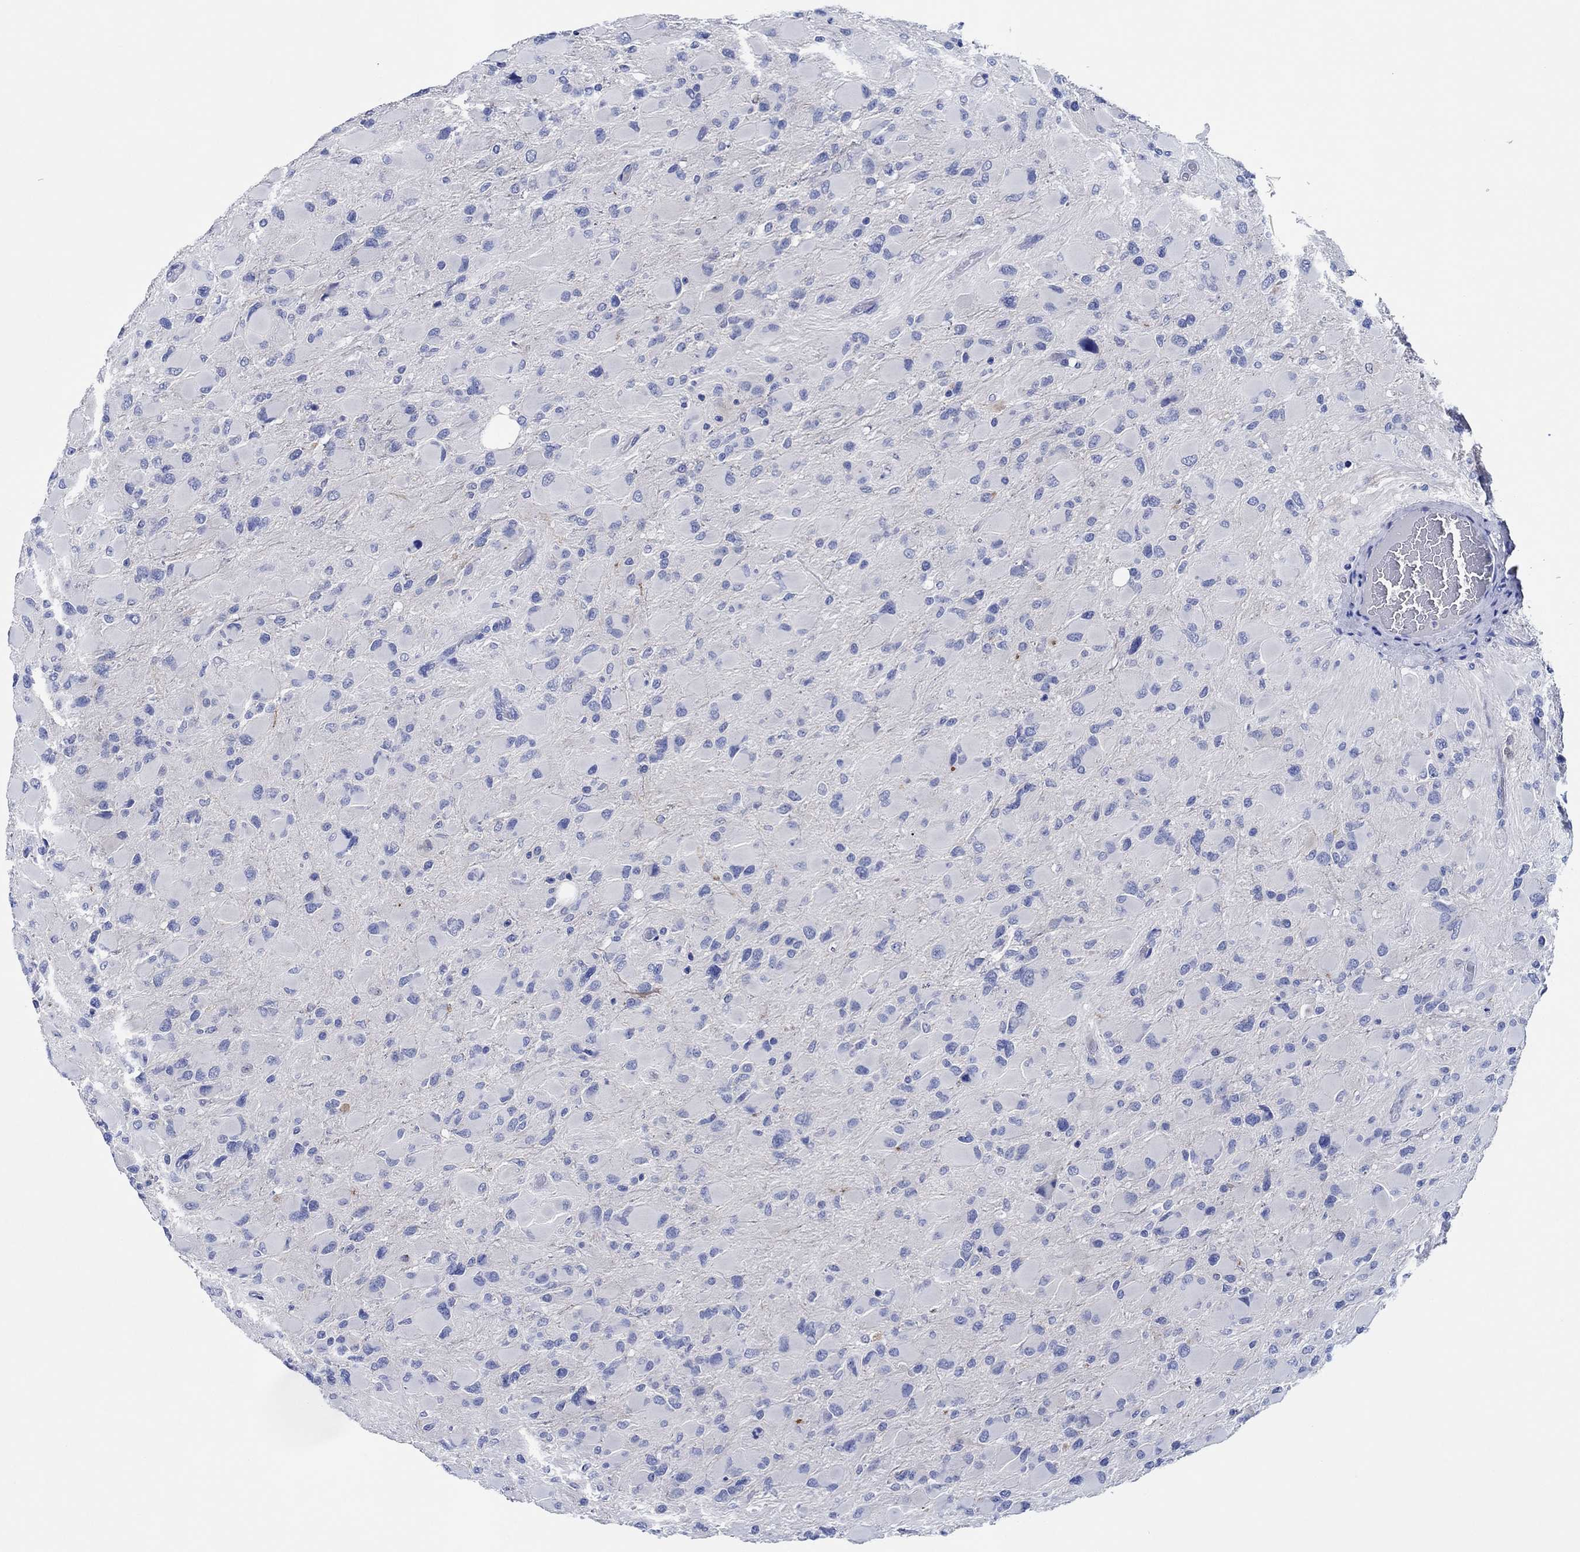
{"staining": {"intensity": "negative", "quantity": "none", "location": "none"}, "tissue": "glioma", "cell_type": "Tumor cells", "image_type": "cancer", "snomed": [{"axis": "morphology", "description": "Glioma, malignant, High grade"}, {"axis": "topography", "description": "Cerebral cortex"}], "caption": "A photomicrograph of glioma stained for a protein exhibits no brown staining in tumor cells.", "gene": "CPNE6", "patient": {"sex": "female", "age": 36}}